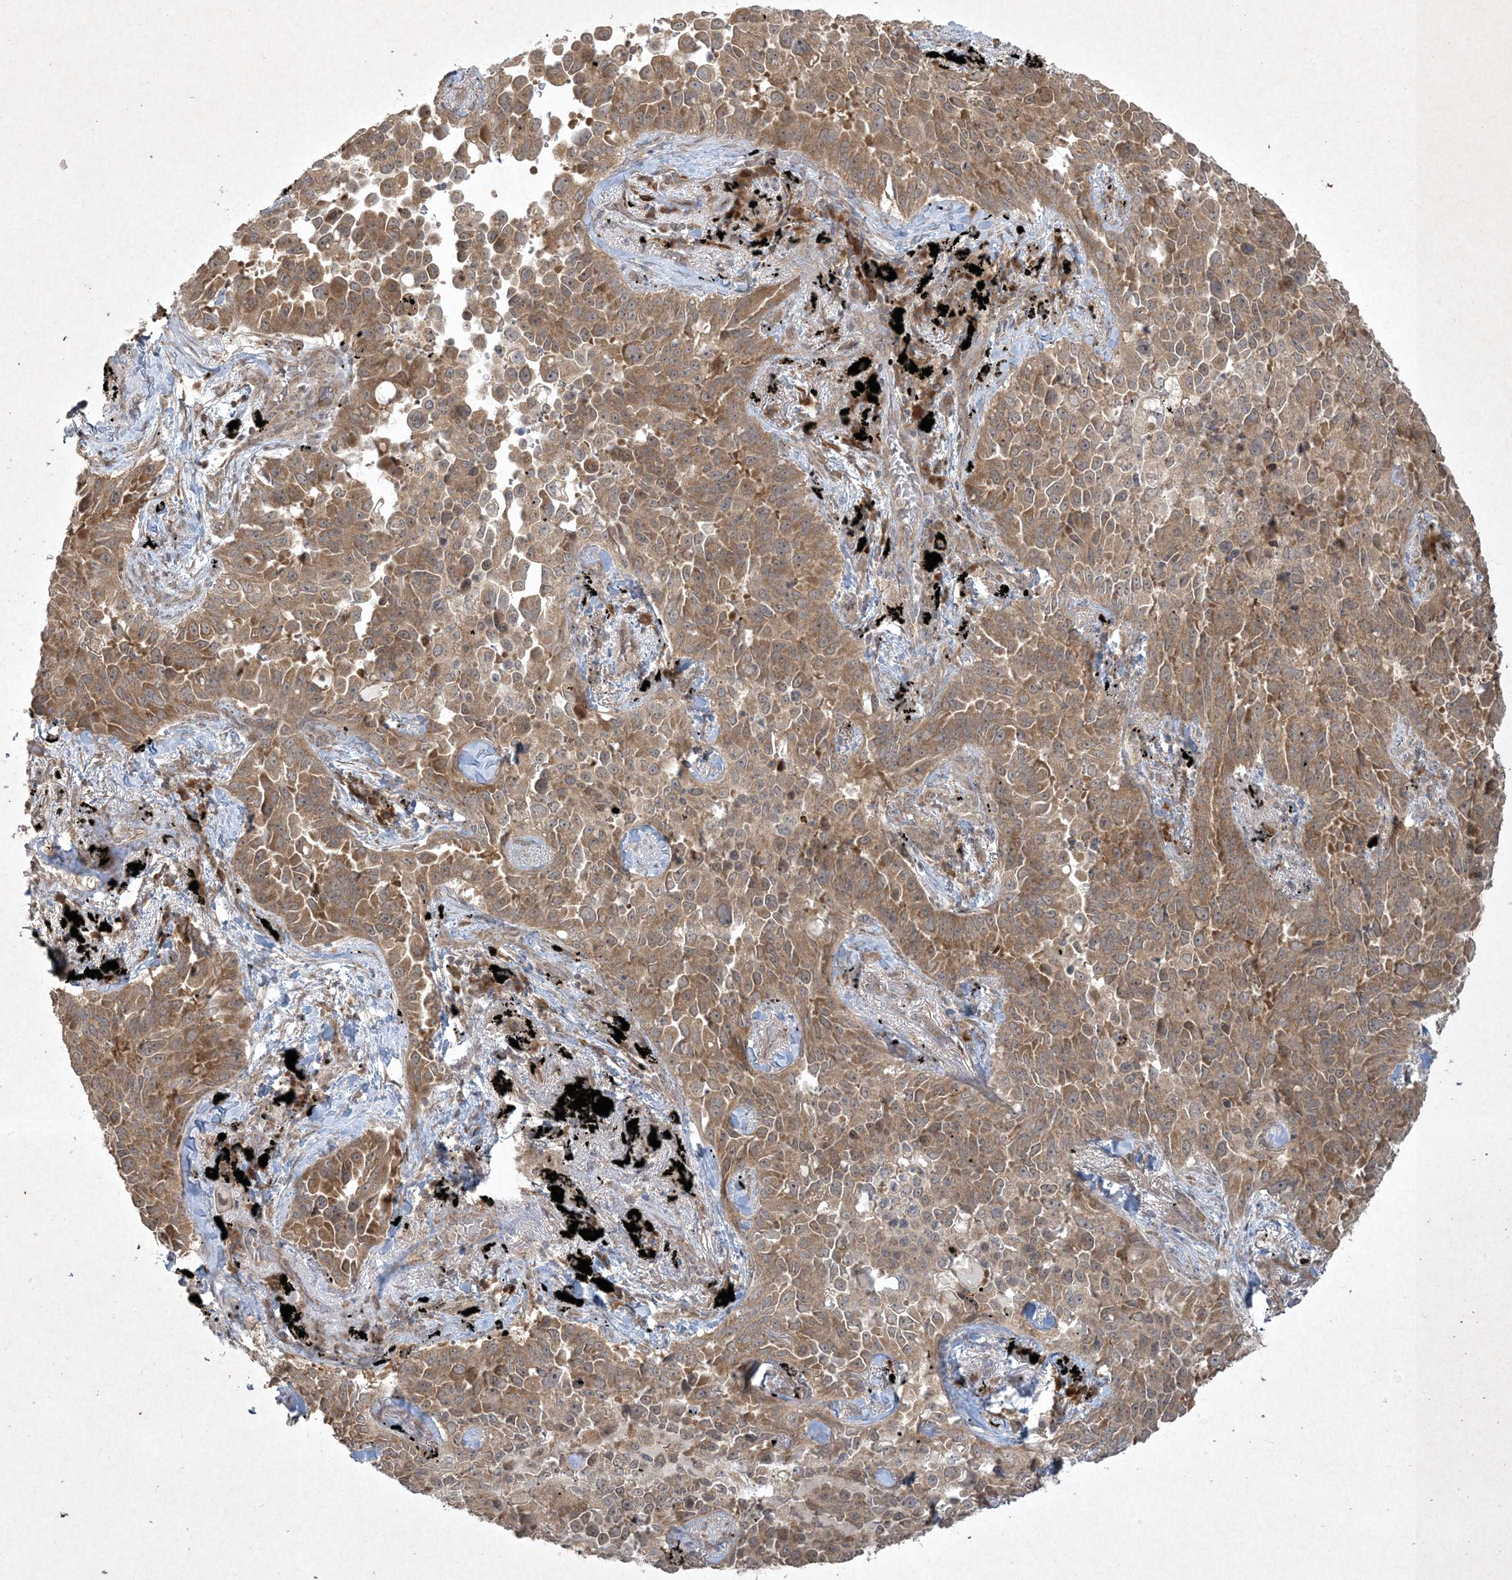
{"staining": {"intensity": "moderate", "quantity": ">75%", "location": "cytoplasmic/membranous"}, "tissue": "lung cancer", "cell_type": "Tumor cells", "image_type": "cancer", "snomed": [{"axis": "morphology", "description": "Adenocarcinoma, NOS"}, {"axis": "topography", "description": "Lung"}], "caption": "This histopathology image demonstrates immunohistochemistry (IHC) staining of lung adenocarcinoma, with medium moderate cytoplasmic/membranous positivity in about >75% of tumor cells.", "gene": "NRBP2", "patient": {"sex": "female", "age": 67}}